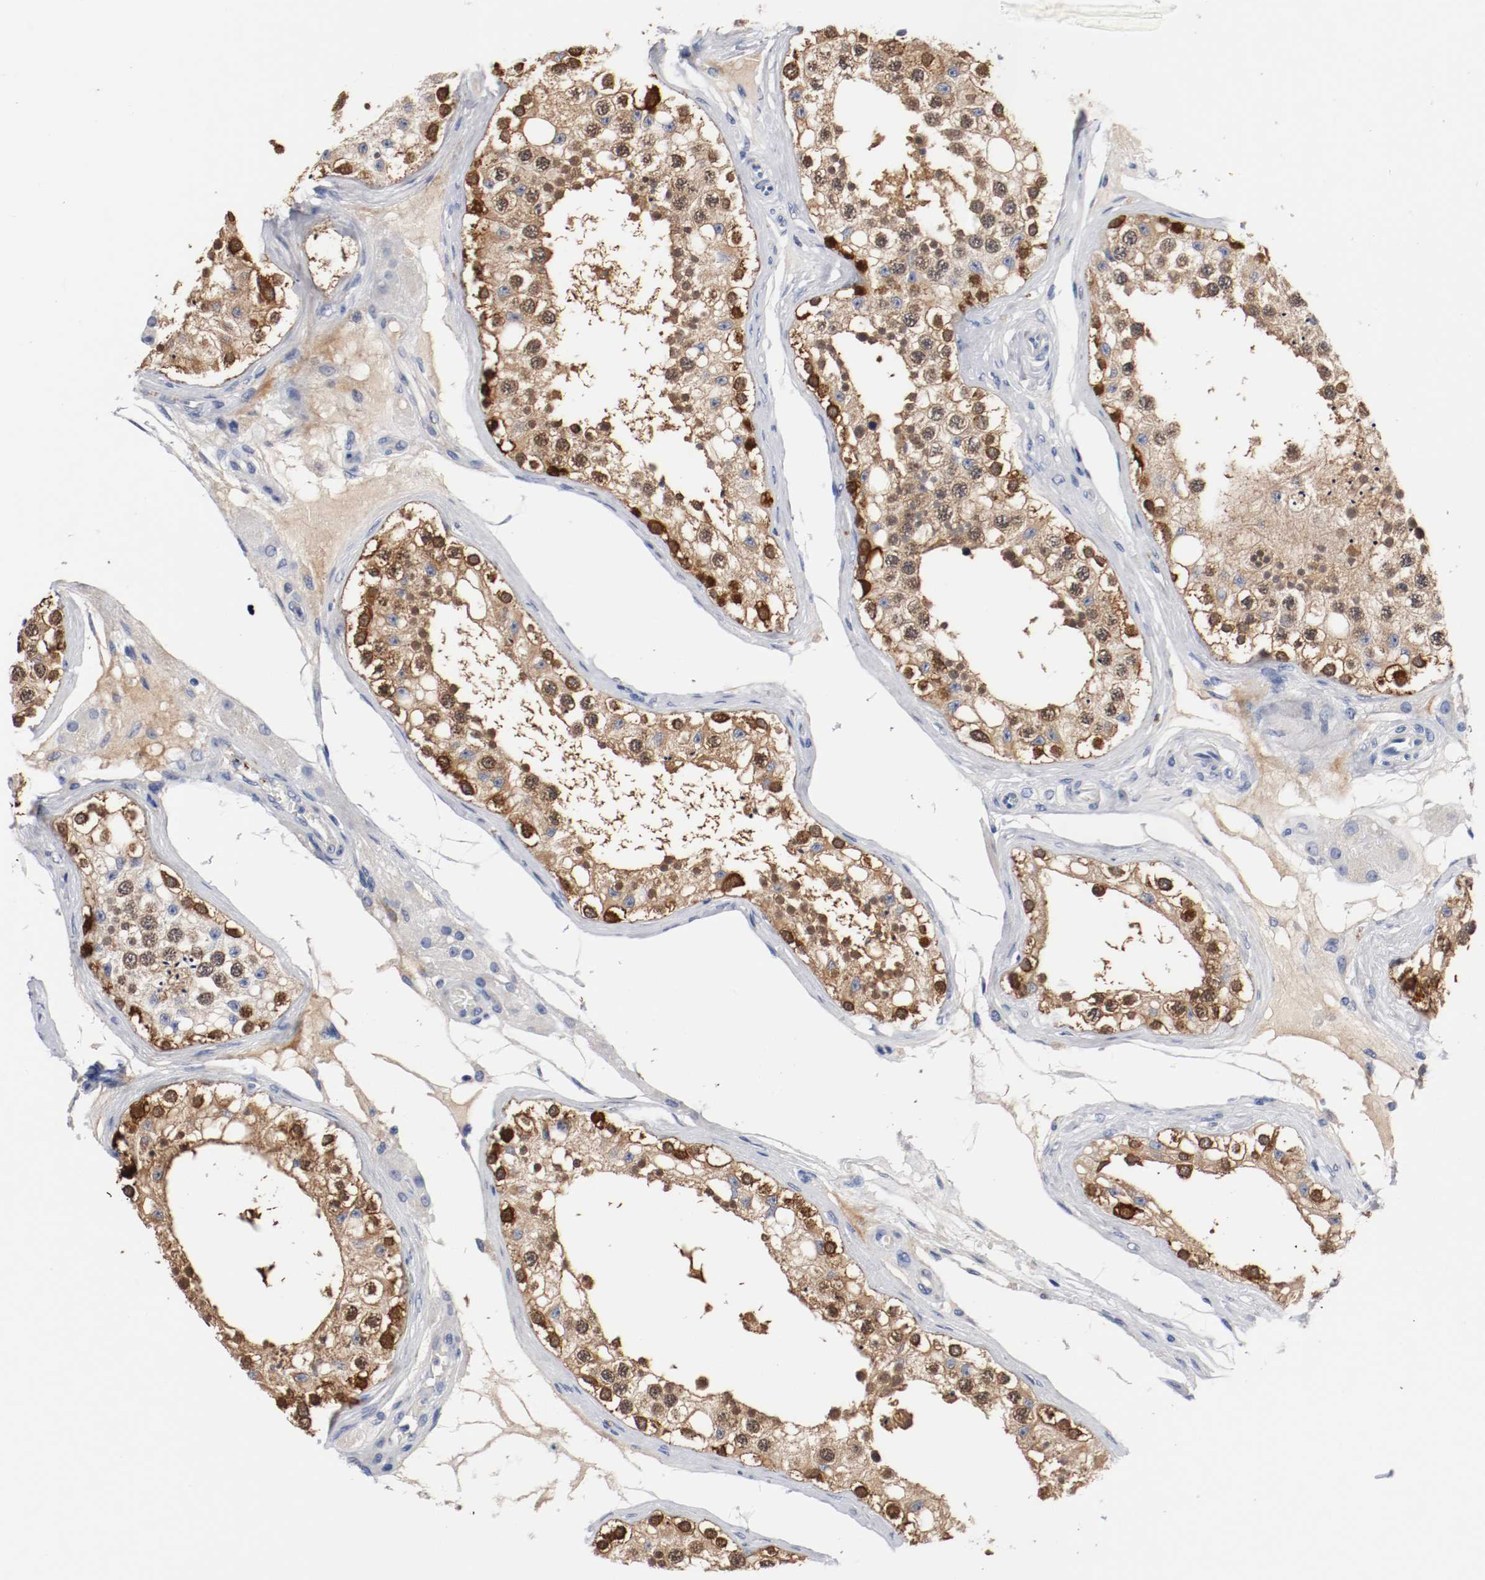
{"staining": {"intensity": "strong", "quantity": ">75%", "location": "cytoplasmic/membranous,nuclear"}, "tissue": "testis", "cell_type": "Cells in seminiferous ducts", "image_type": "normal", "snomed": [{"axis": "morphology", "description": "Normal tissue, NOS"}, {"axis": "topography", "description": "Testis"}], "caption": "Normal testis displays strong cytoplasmic/membranous,nuclear staining in approximately >75% of cells in seminiferous ducts, visualized by immunohistochemistry.", "gene": "TNC", "patient": {"sex": "male", "age": 68}}